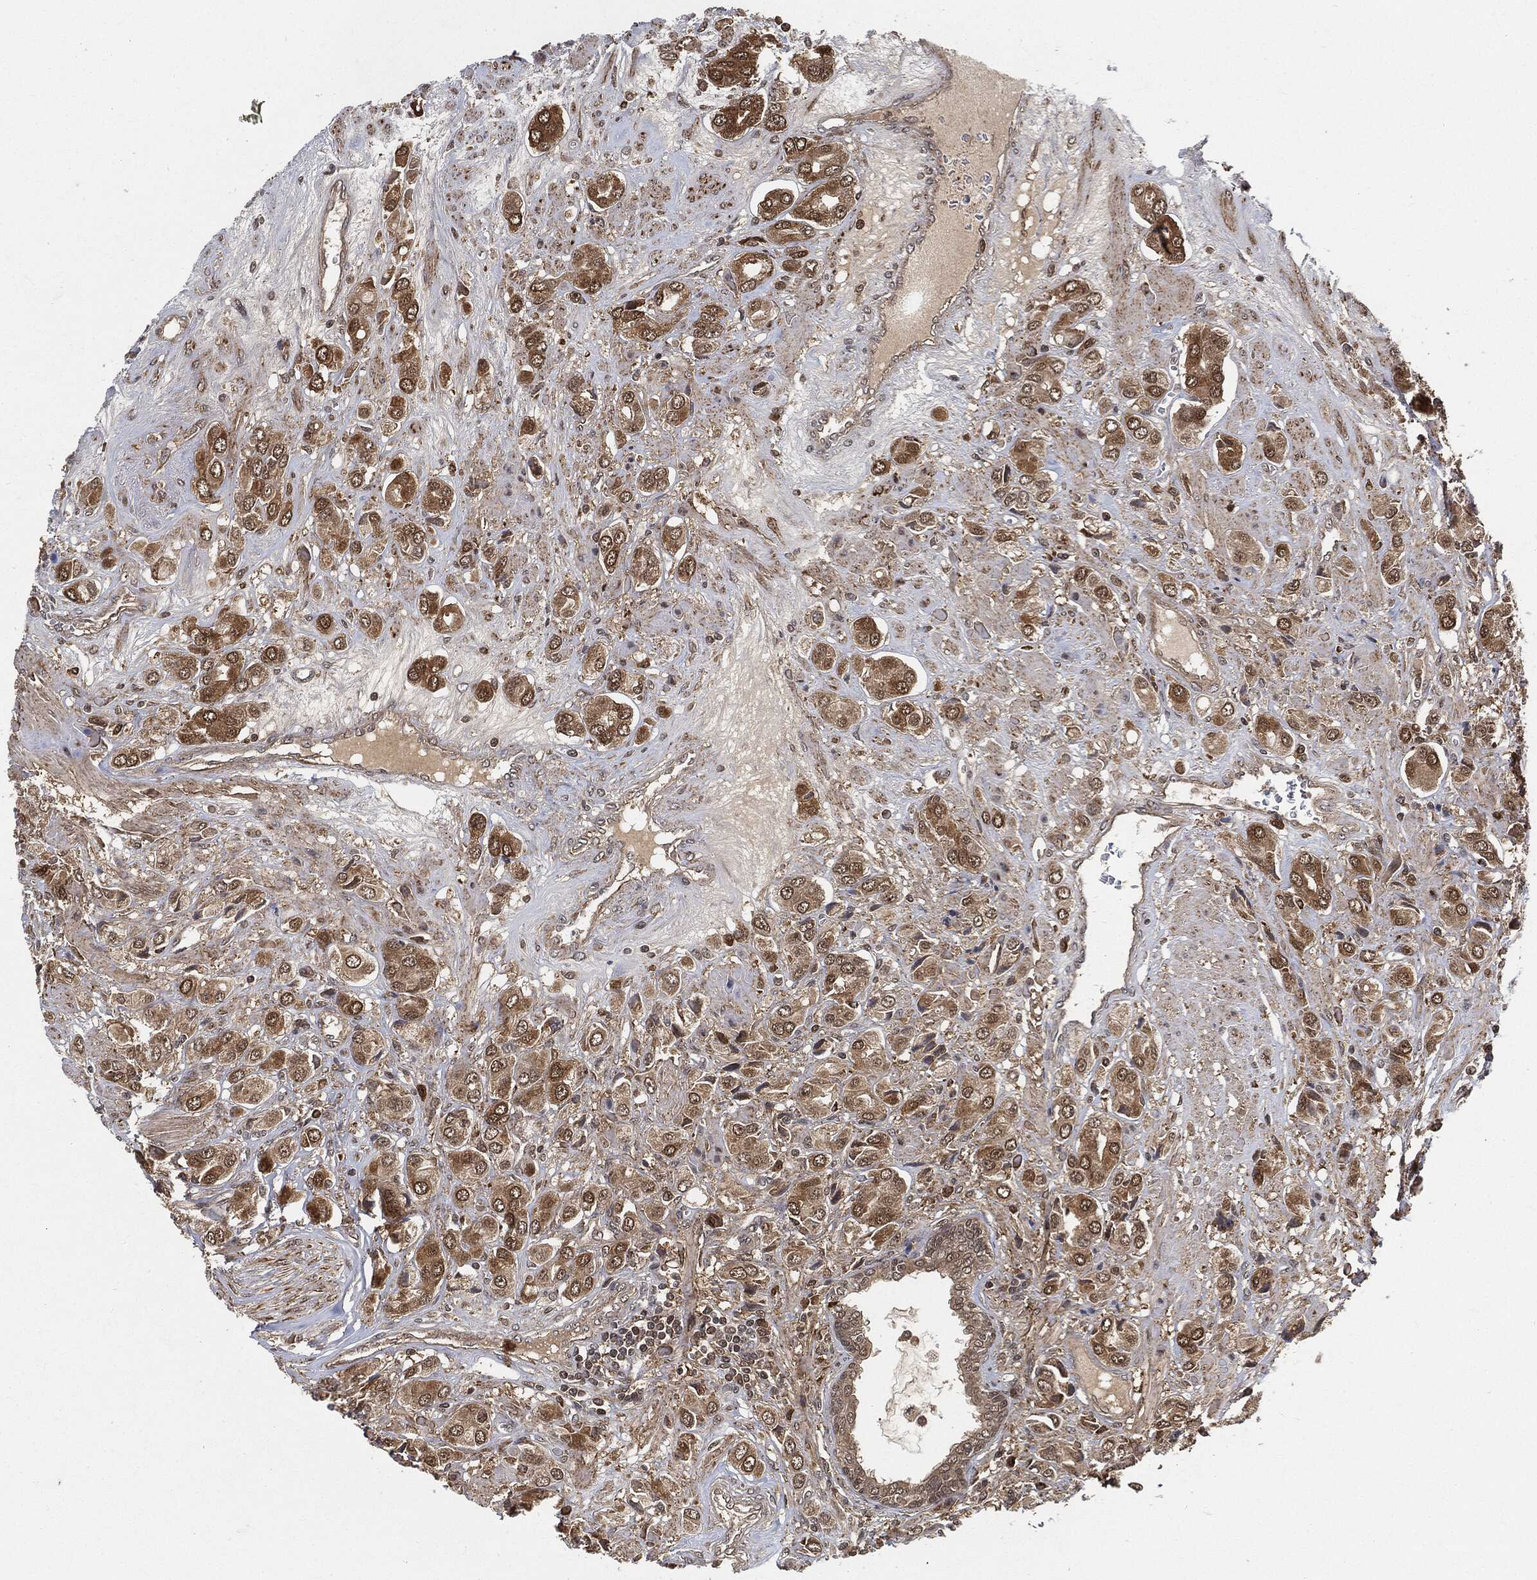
{"staining": {"intensity": "moderate", "quantity": ">75%", "location": "cytoplasmic/membranous,nuclear"}, "tissue": "prostate cancer", "cell_type": "Tumor cells", "image_type": "cancer", "snomed": [{"axis": "morphology", "description": "Adenocarcinoma, NOS"}, {"axis": "topography", "description": "Prostate and seminal vesicle, NOS"}, {"axis": "topography", "description": "Prostate"}], "caption": "Immunohistochemical staining of human prostate cancer (adenocarcinoma) displays medium levels of moderate cytoplasmic/membranous and nuclear positivity in about >75% of tumor cells.", "gene": "CUTA", "patient": {"sex": "male", "age": 69}}